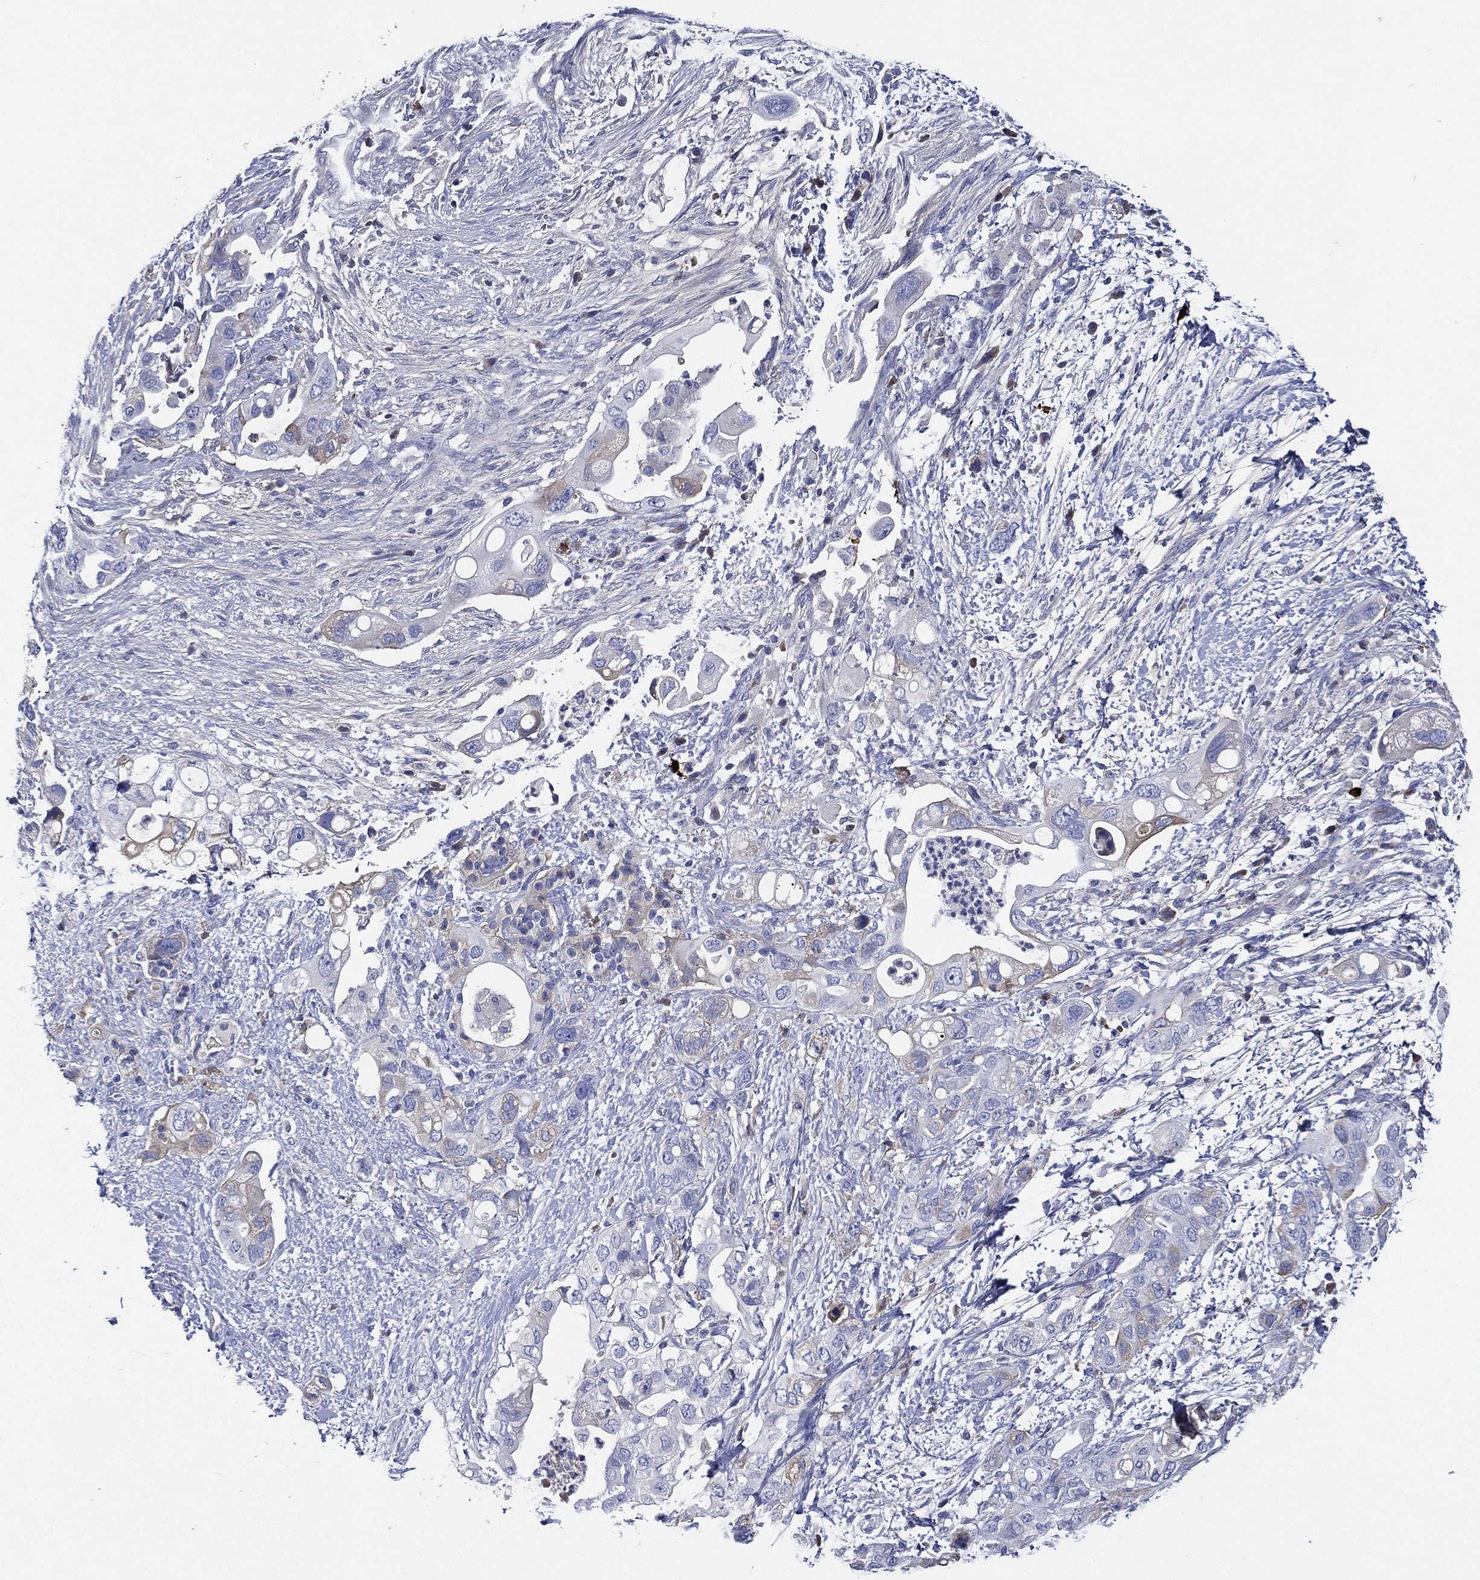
{"staining": {"intensity": "weak", "quantity": "<25%", "location": "cytoplasmic/membranous"}, "tissue": "pancreatic cancer", "cell_type": "Tumor cells", "image_type": "cancer", "snomed": [{"axis": "morphology", "description": "Adenocarcinoma, NOS"}, {"axis": "topography", "description": "Pancreas"}], "caption": "A photomicrograph of pancreatic cancer stained for a protein shows no brown staining in tumor cells.", "gene": "TMPRSS11D", "patient": {"sex": "female", "age": 72}}